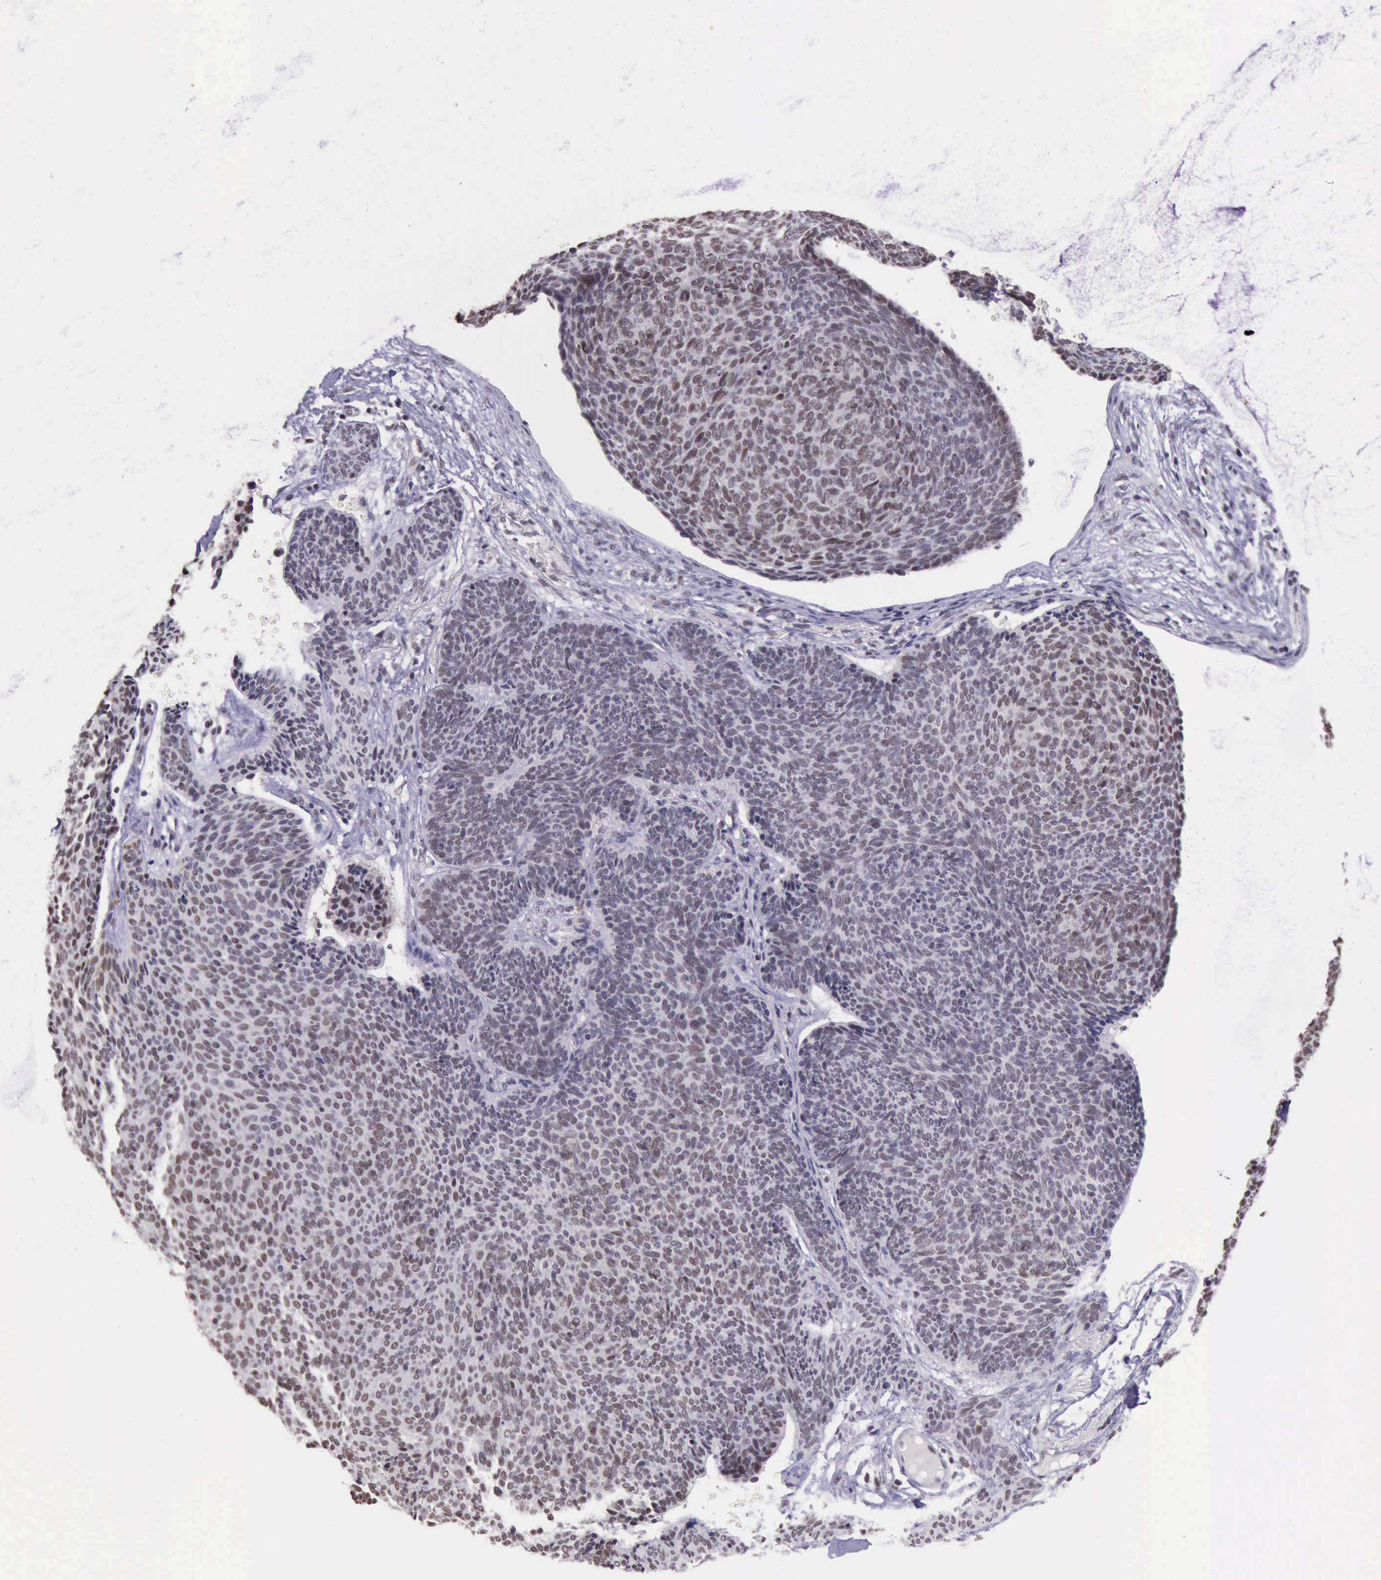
{"staining": {"intensity": "moderate", "quantity": ">75%", "location": "nuclear"}, "tissue": "skin cancer", "cell_type": "Tumor cells", "image_type": "cancer", "snomed": [{"axis": "morphology", "description": "Basal cell carcinoma"}, {"axis": "topography", "description": "Skin"}], "caption": "Skin cancer (basal cell carcinoma) stained for a protein reveals moderate nuclear positivity in tumor cells. The staining is performed using DAB brown chromogen to label protein expression. The nuclei are counter-stained blue using hematoxylin.", "gene": "PRPF39", "patient": {"sex": "male", "age": 84}}